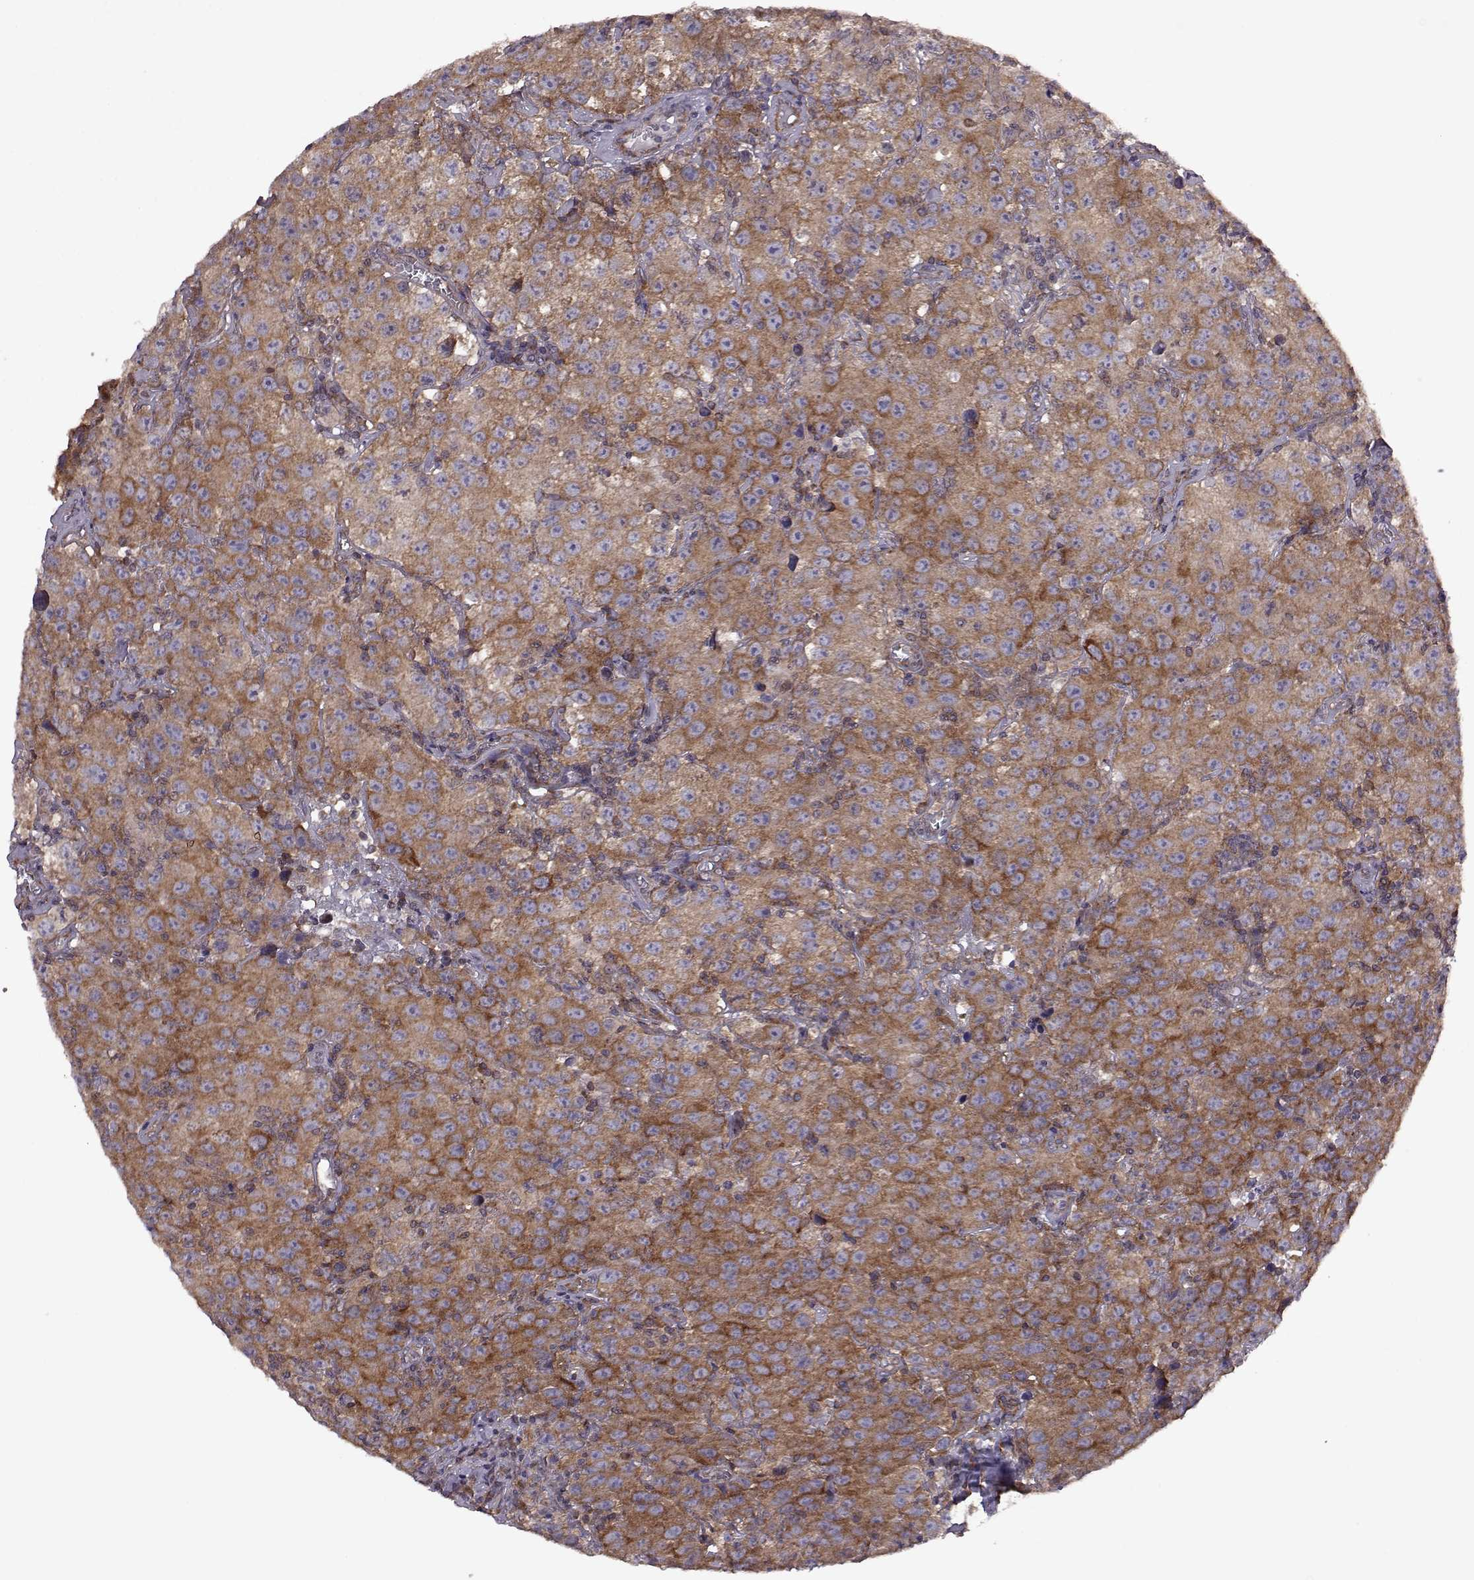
{"staining": {"intensity": "strong", "quantity": ">75%", "location": "cytoplasmic/membranous"}, "tissue": "testis cancer", "cell_type": "Tumor cells", "image_type": "cancer", "snomed": [{"axis": "morphology", "description": "Seminoma, NOS"}, {"axis": "topography", "description": "Testis"}], "caption": "Strong cytoplasmic/membranous protein positivity is present in about >75% of tumor cells in testis seminoma. Using DAB (3,3'-diaminobenzidine) (brown) and hematoxylin (blue) stains, captured at high magnification using brightfield microscopy.", "gene": "URI1", "patient": {"sex": "male", "age": 52}}